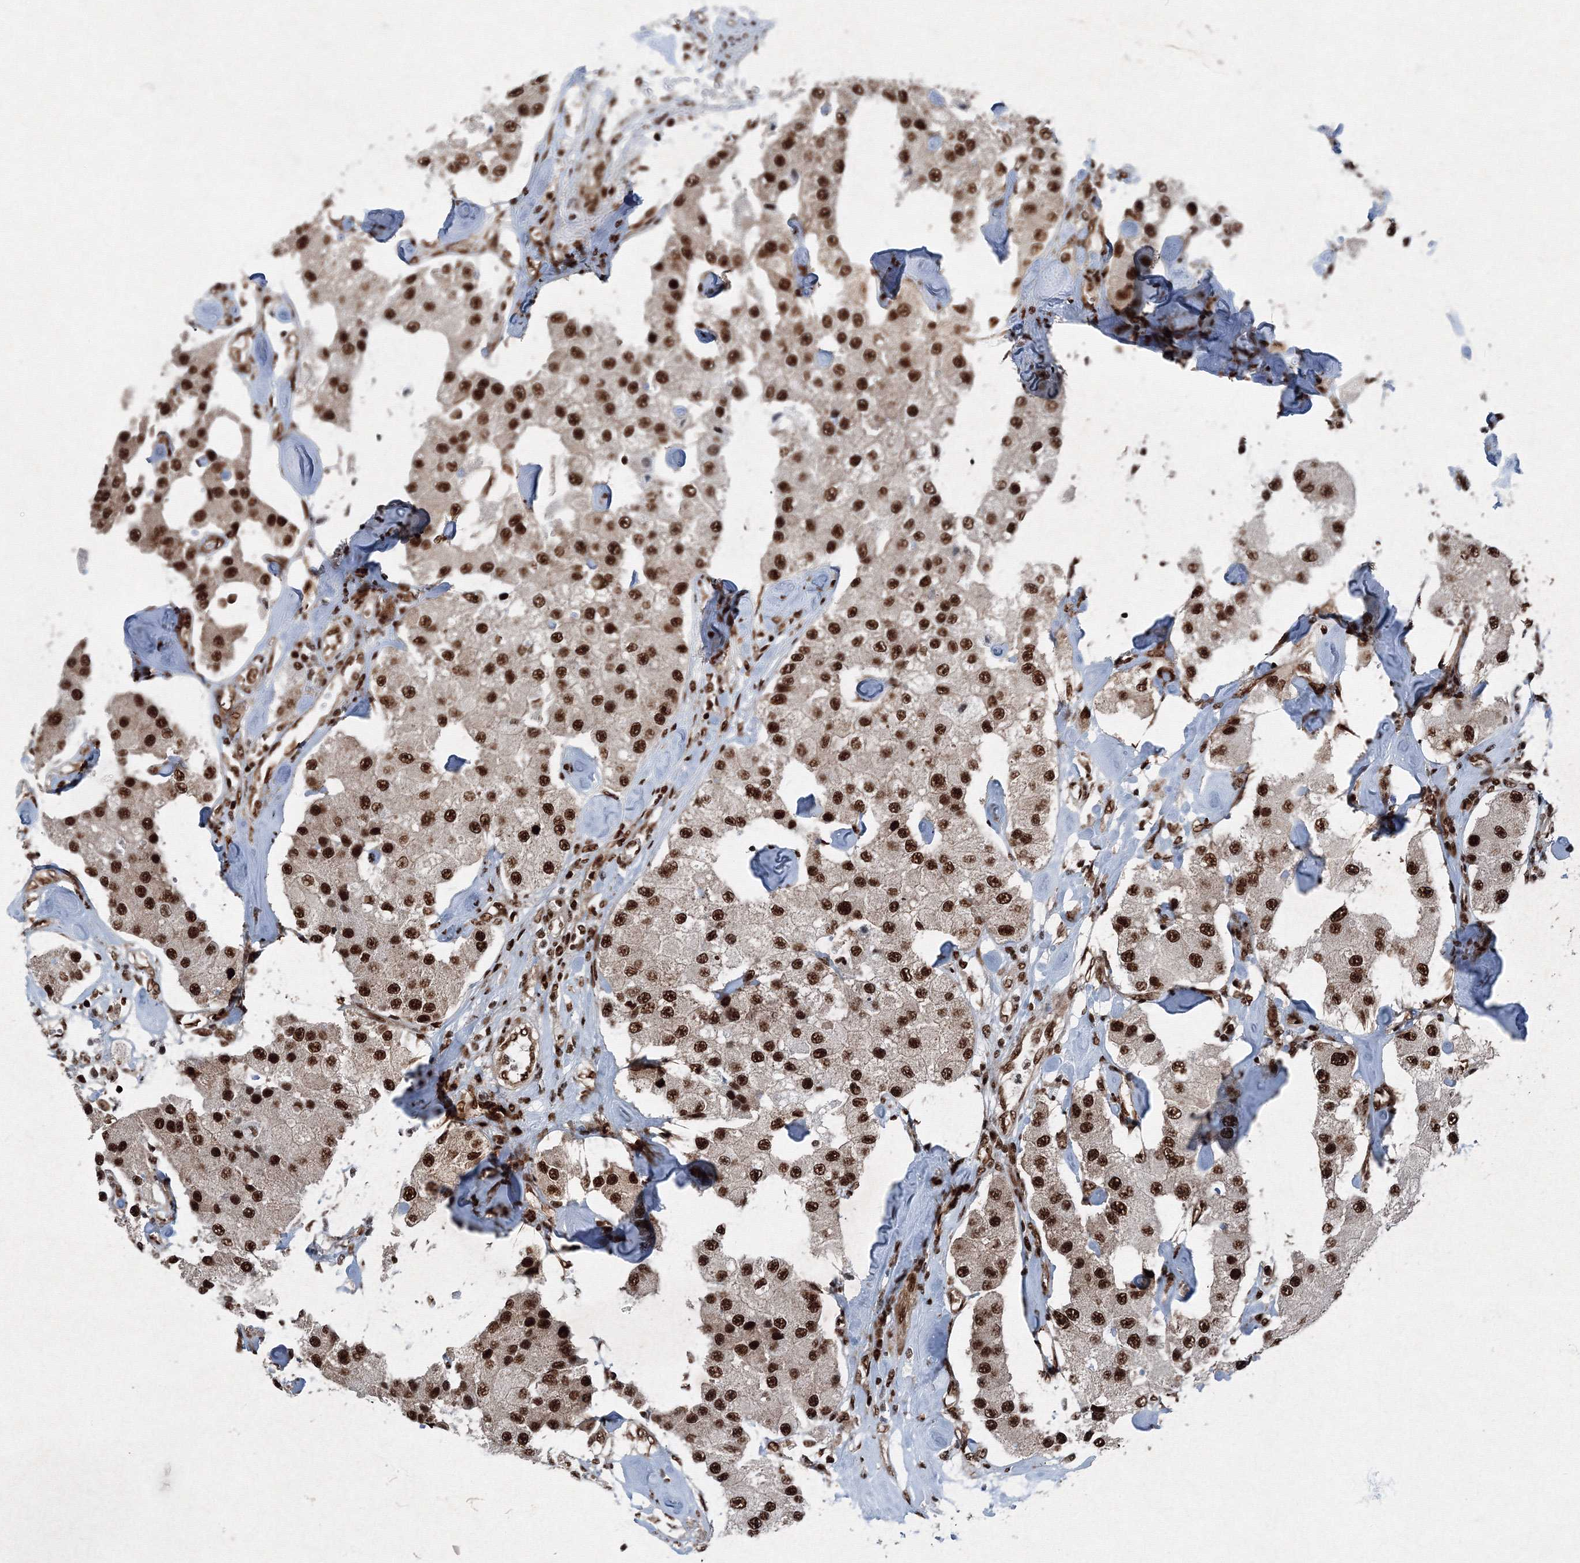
{"staining": {"intensity": "strong", "quantity": ">75%", "location": "nuclear"}, "tissue": "carcinoid", "cell_type": "Tumor cells", "image_type": "cancer", "snomed": [{"axis": "morphology", "description": "Carcinoid, malignant, NOS"}, {"axis": "topography", "description": "Pancreas"}], "caption": "Immunohistochemistry of human carcinoid (malignant) demonstrates high levels of strong nuclear expression in about >75% of tumor cells.", "gene": "SNRPC", "patient": {"sex": "male", "age": 41}}